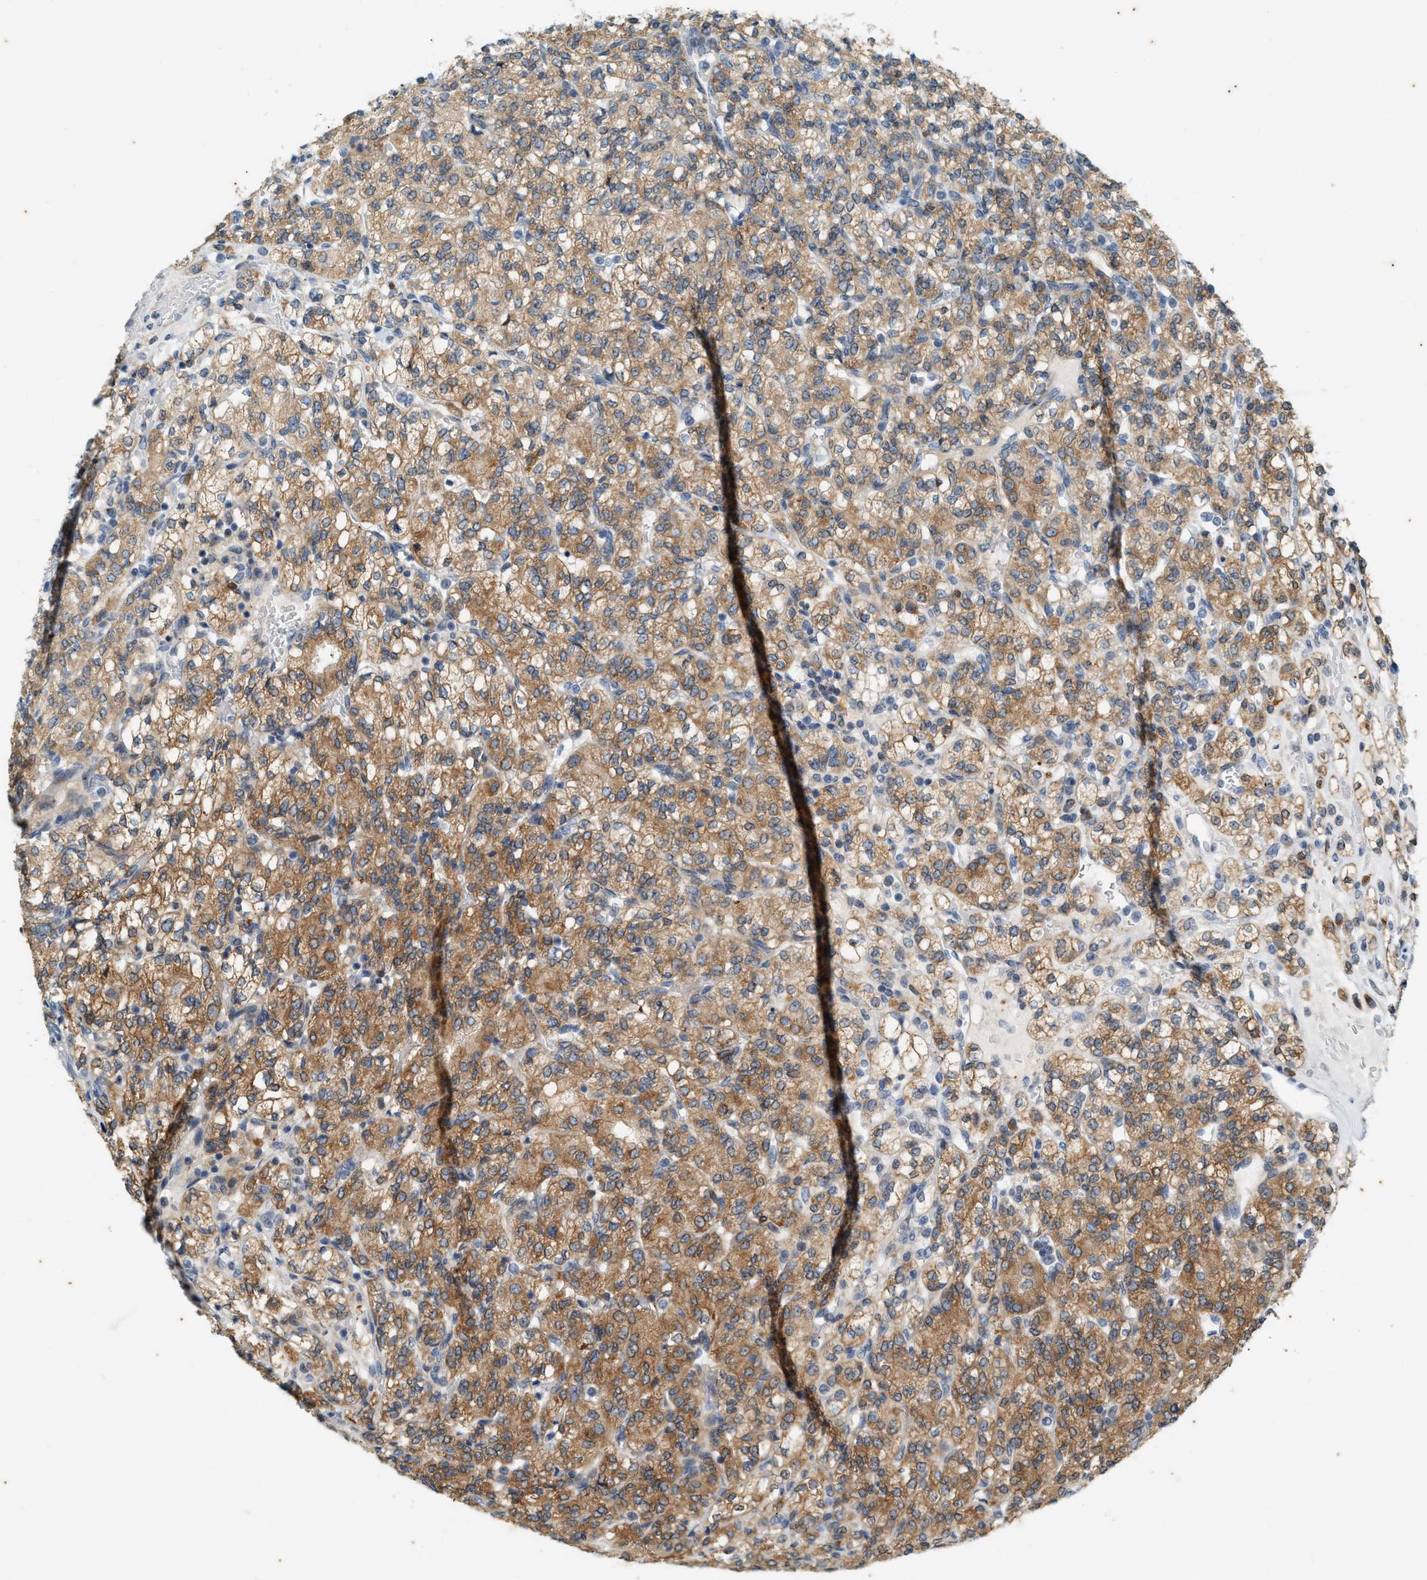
{"staining": {"intensity": "moderate", "quantity": ">75%", "location": "cytoplasmic/membranous"}, "tissue": "renal cancer", "cell_type": "Tumor cells", "image_type": "cancer", "snomed": [{"axis": "morphology", "description": "Adenocarcinoma, NOS"}, {"axis": "topography", "description": "Kidney"}], "caption": "DAB immunohistochemical staining of human renal adenocarcinoma shows moderate cytoplasmic/membranous protein positivity in about >75% of tumor cells. Ihc stains the protein of interest in brown and the nuclei are stained blue.", "gene": "CHPF2", "patient": {"sex": "male", "age": 77}}